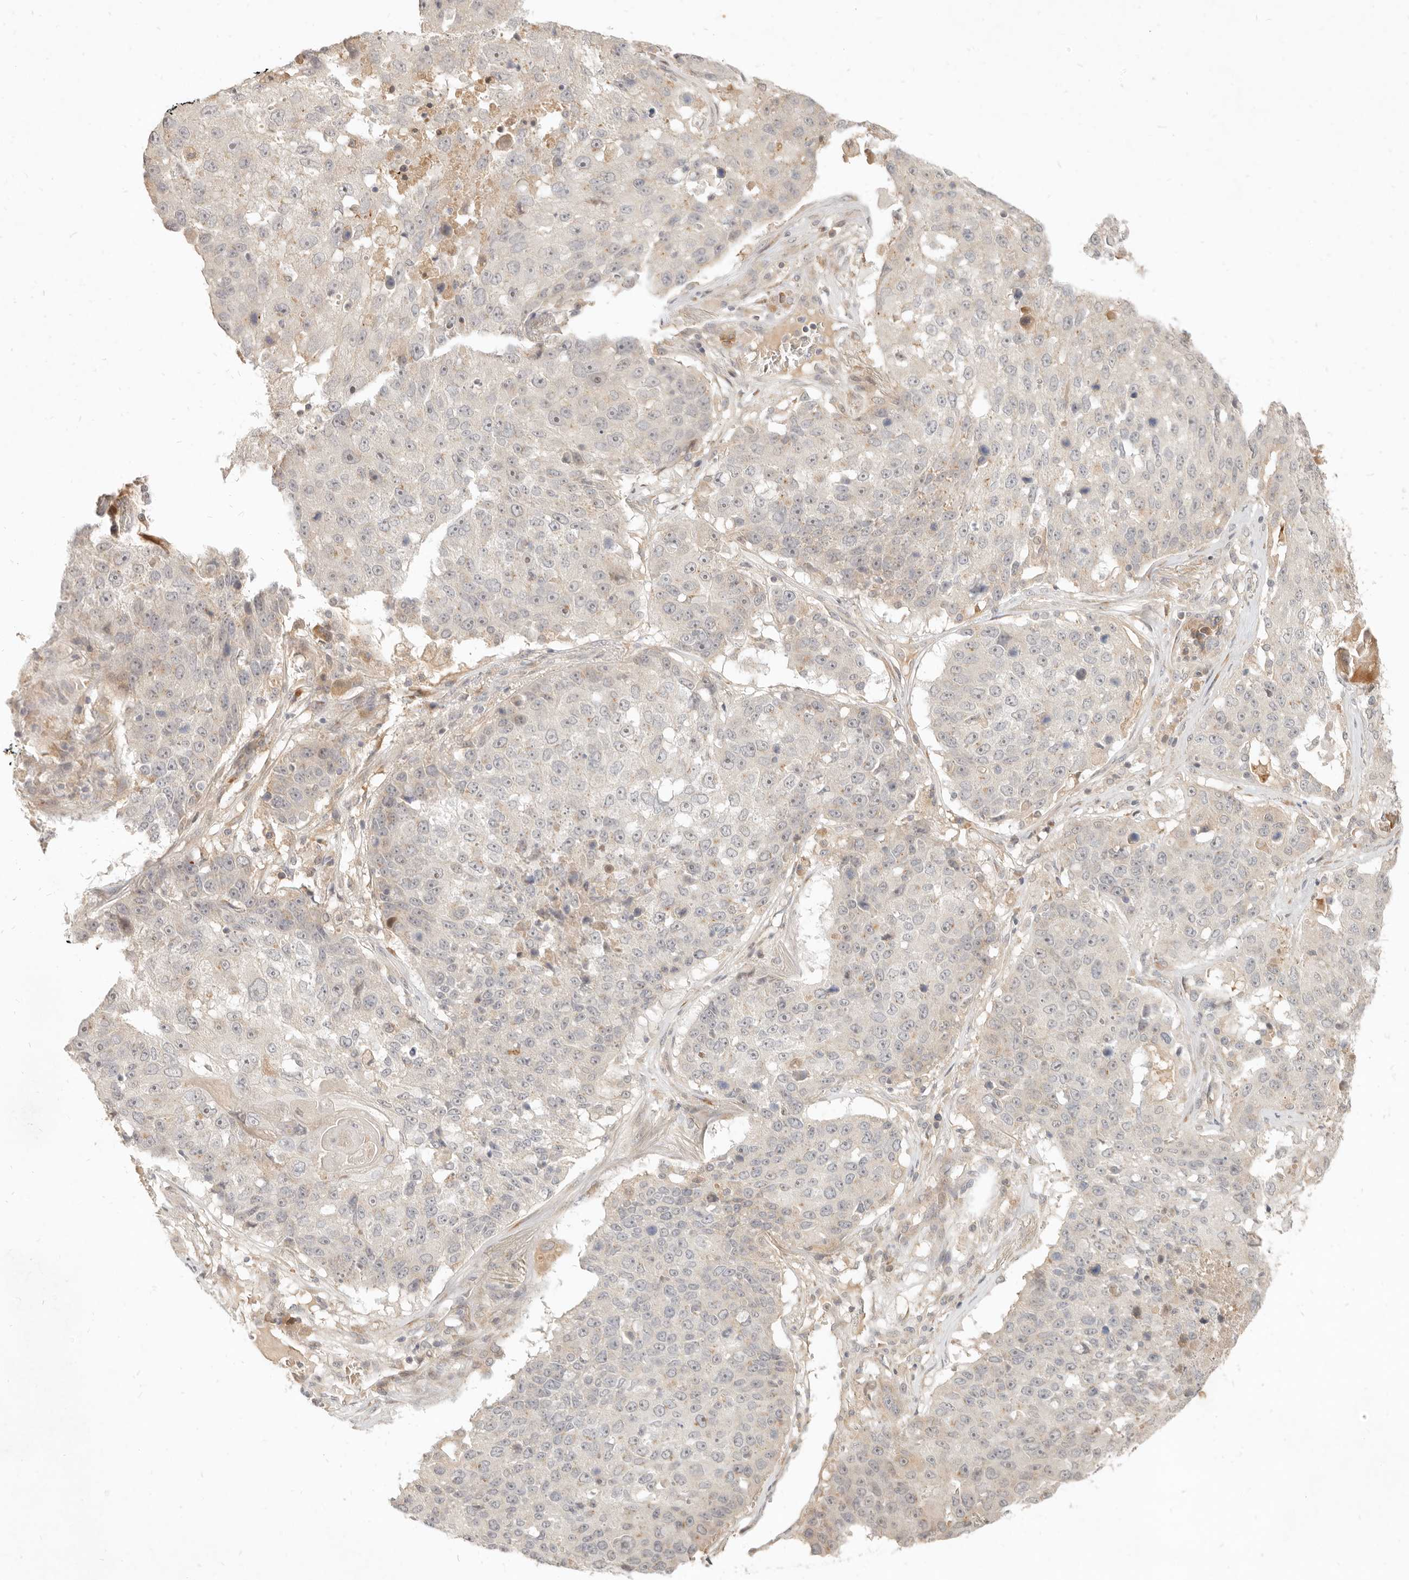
{"staining": {"intensity": "negative", "quantity": "none", "location": "none"}, "tissue": "lung cancer", "cell_type": "Tumor cells", "image_type": "cancer", "snomed": [{"axis": "morphology", "description": "Squamous cell carcinoma, NOS"}, {"axis": "topography", "description": "Lung"}], "caption": "Immunohistochemical staining of lung cancer (squamous cell carcinoma) reveals no significant expression in tumor cells.", "gene": "UBXN11", "patient": {"sex": "male", "age": 61}}